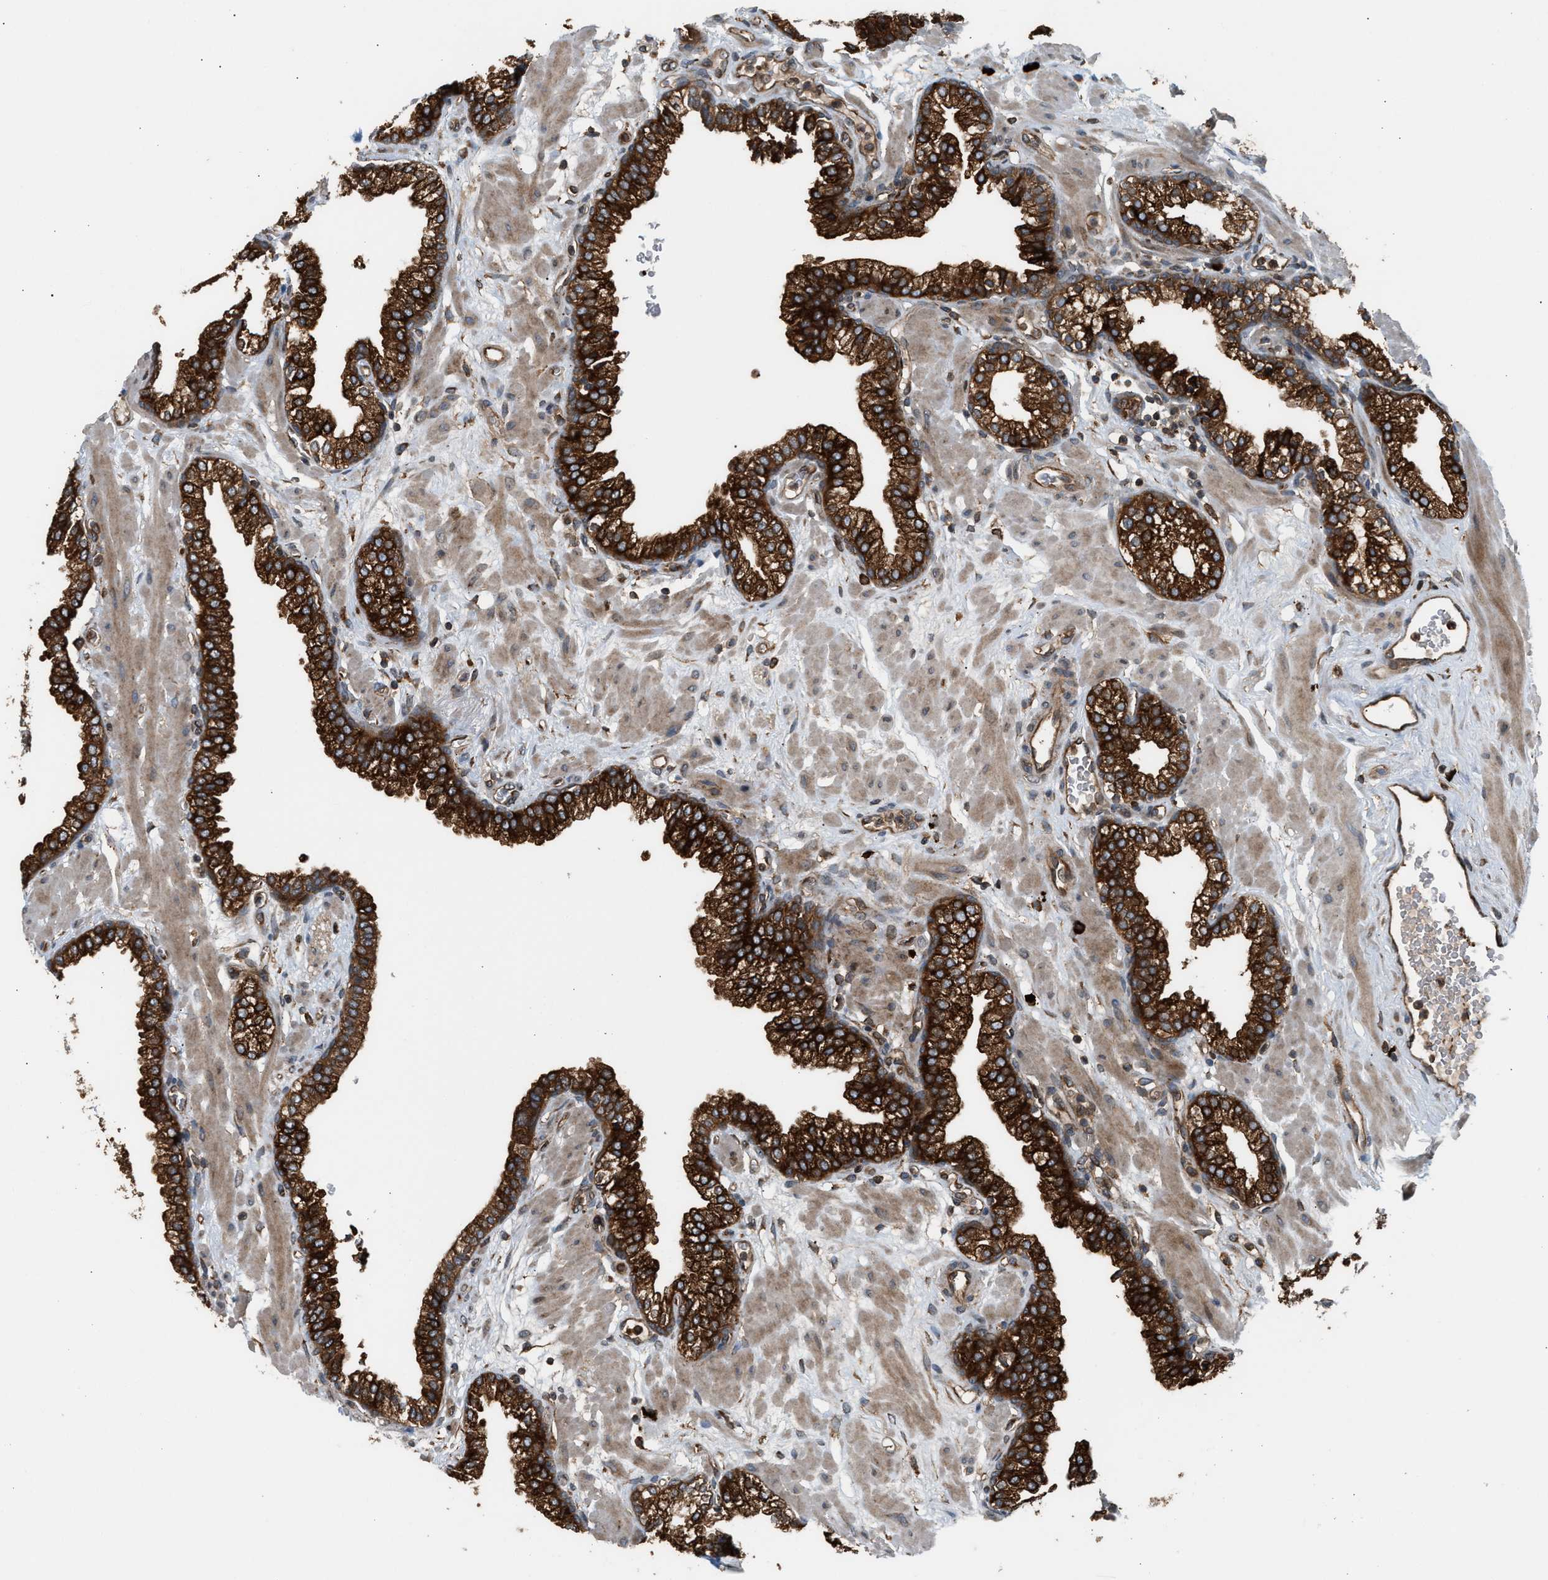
{"staining": {"intensity": "strong", "quantity": ">75%", "location": "cytoplasmic/membranous"}, "tissue": "prostate", "cell_type": "Glandular cells", "image_type": "normal", "snomed": [{"axis": "morphology", "description": "Normal tissue, NOS"}, {"axis": "morphology", "description": "Urothelial carcinoma, Low grade"}, {"axis": "topography", "description": "Urinary bladder"}, {"axis": "topography", "description": "Prostate"}], "caption": "Human prostate stained for a protein (brown) reveals strong cytoplasmic/membranous positive expression in approximately >75% of glandular cells.", "gene": "BAIAP2L1", "patient": {"sex": "male", "age": 60}}